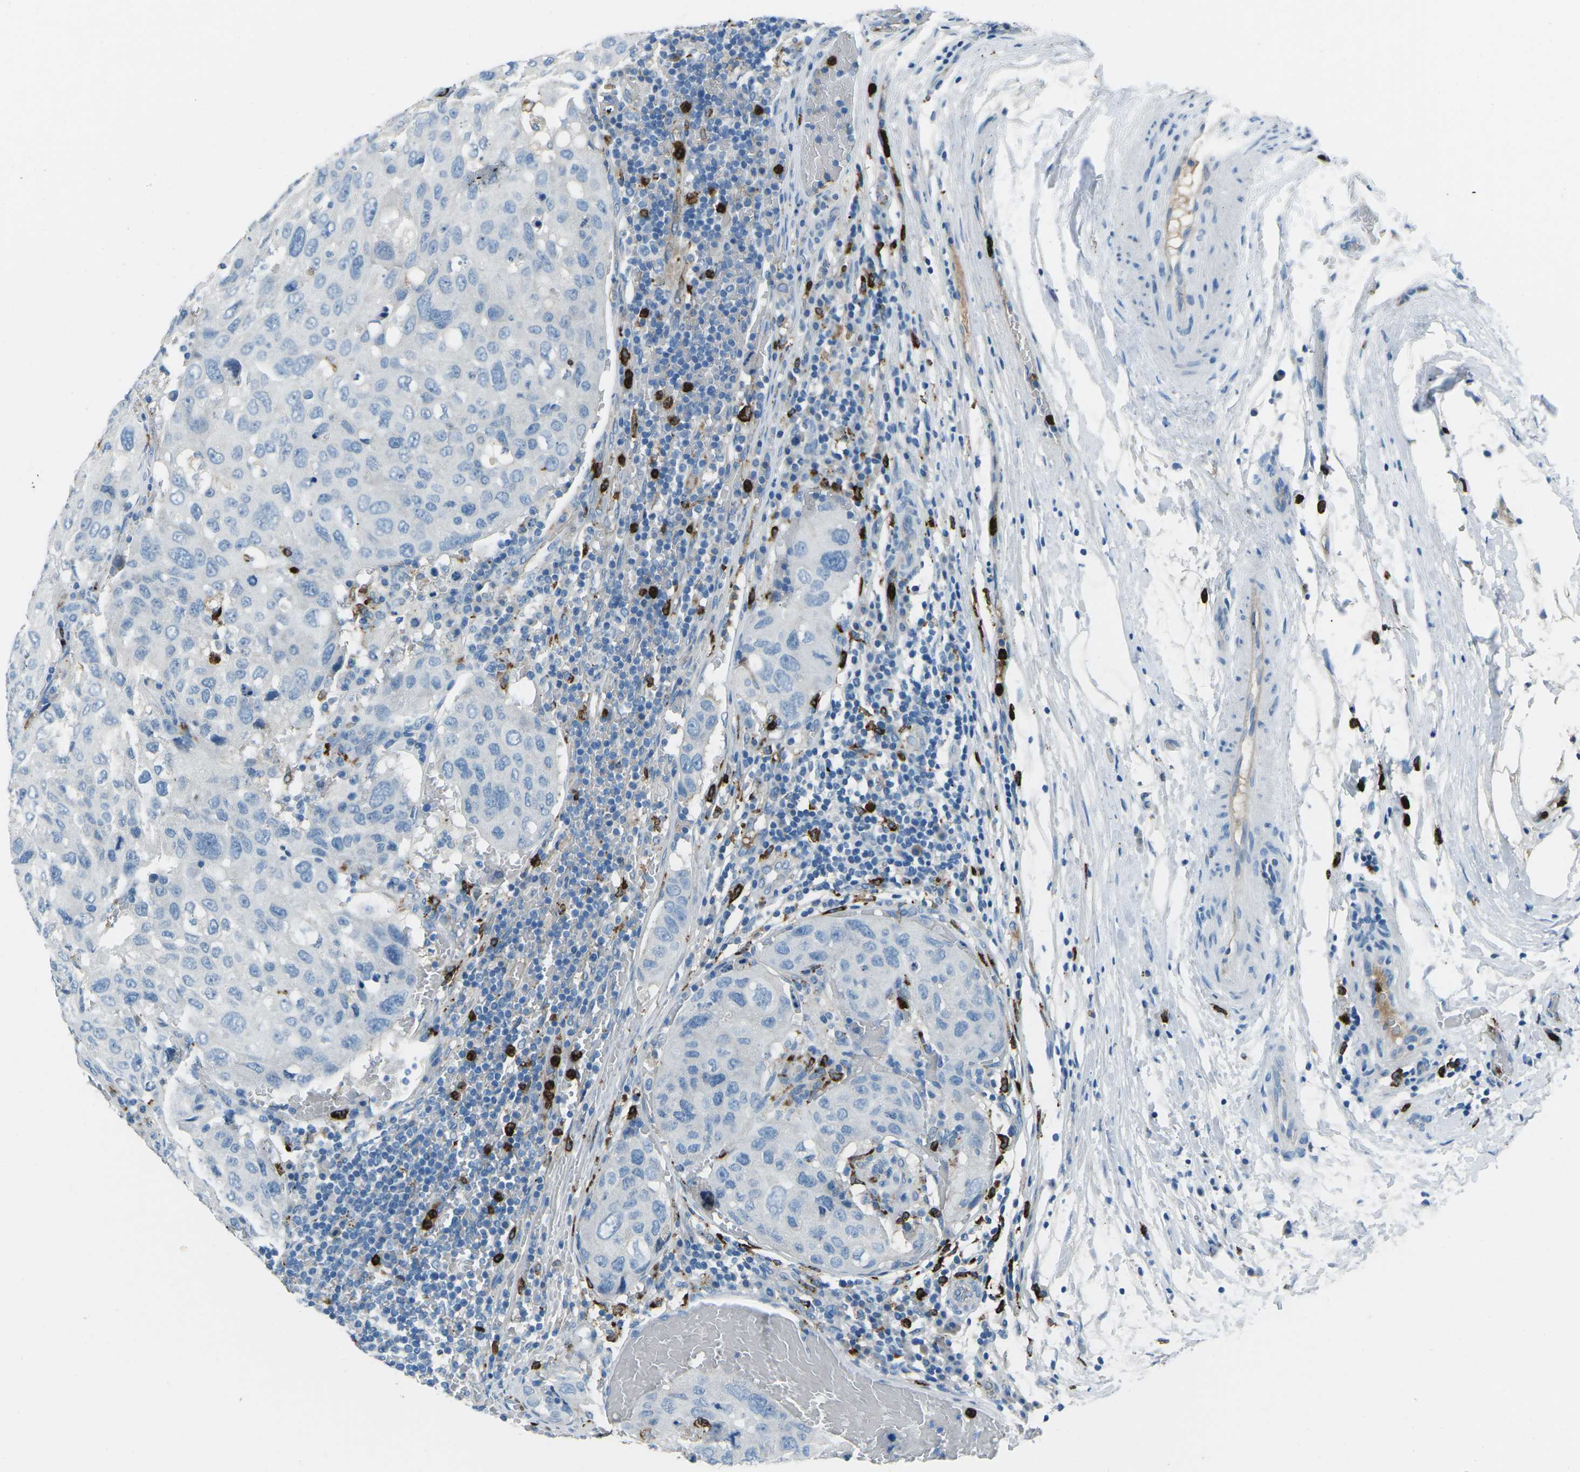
{"staining": {"intensity": "negative", "quantity": "none", "location": "none"}, "tissue": "urothelial cancer", "cell_type": "Tumor cells", "image_type": "cancer", "snomed": [{"axis": "morphology", "description": "Urothelial carcinoma, High grade"}, {"axis": "topography", "description": "Lymph node"}, {"axis": "topography", "description": "Urinary bladder"}], "caption": "Protein analysis of urothelial cancer displays no significant staining in tumor cells. The staining was performed using DAB to visualize the protein expression in brown, while the nuclei were stained in blue with hematoxylin (Magnification: 20x).", "gene": "FCN1", "patient": {"sex": "male", "age": 51}}